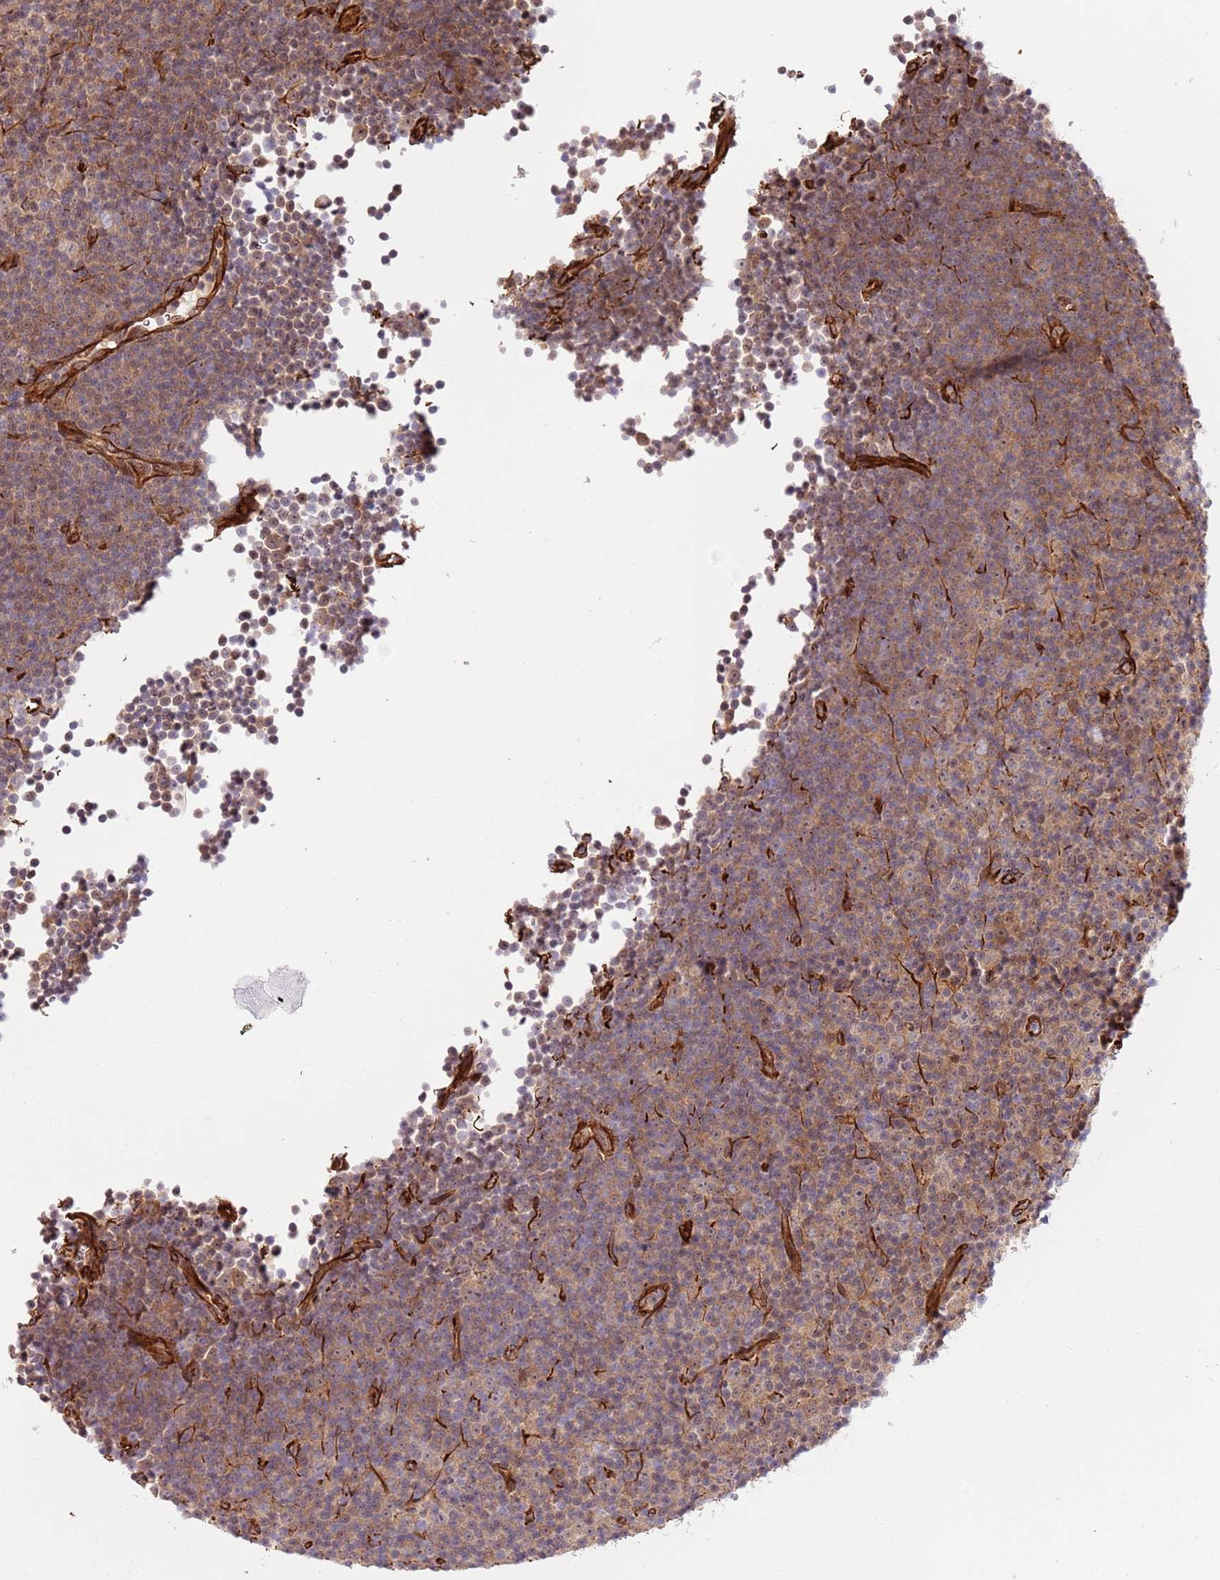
{"staining": {"intensity": "weak", "quantity": ">75%", "location": "cytoplasmic/membranous,nuclear"}, "tissue": "lymphoma", "cell_type": "Tumor cells", "image_type": "cancer", "snomed": [{"axis": "morphology", "description": "Malignant lymphoma, non-Hodgkin's type, Low grade"}, {"axis": "topography", "description": "Lymph node"}], "caption": "Weak cytoplasmic/membranous and nuclear positivity is identified in about >75% of tumor cells in malignant lymphoma, non-Hodgkin's type (low-grade).", "gene": "NEK3", "patient": {"sex": "female", "age": 67}}